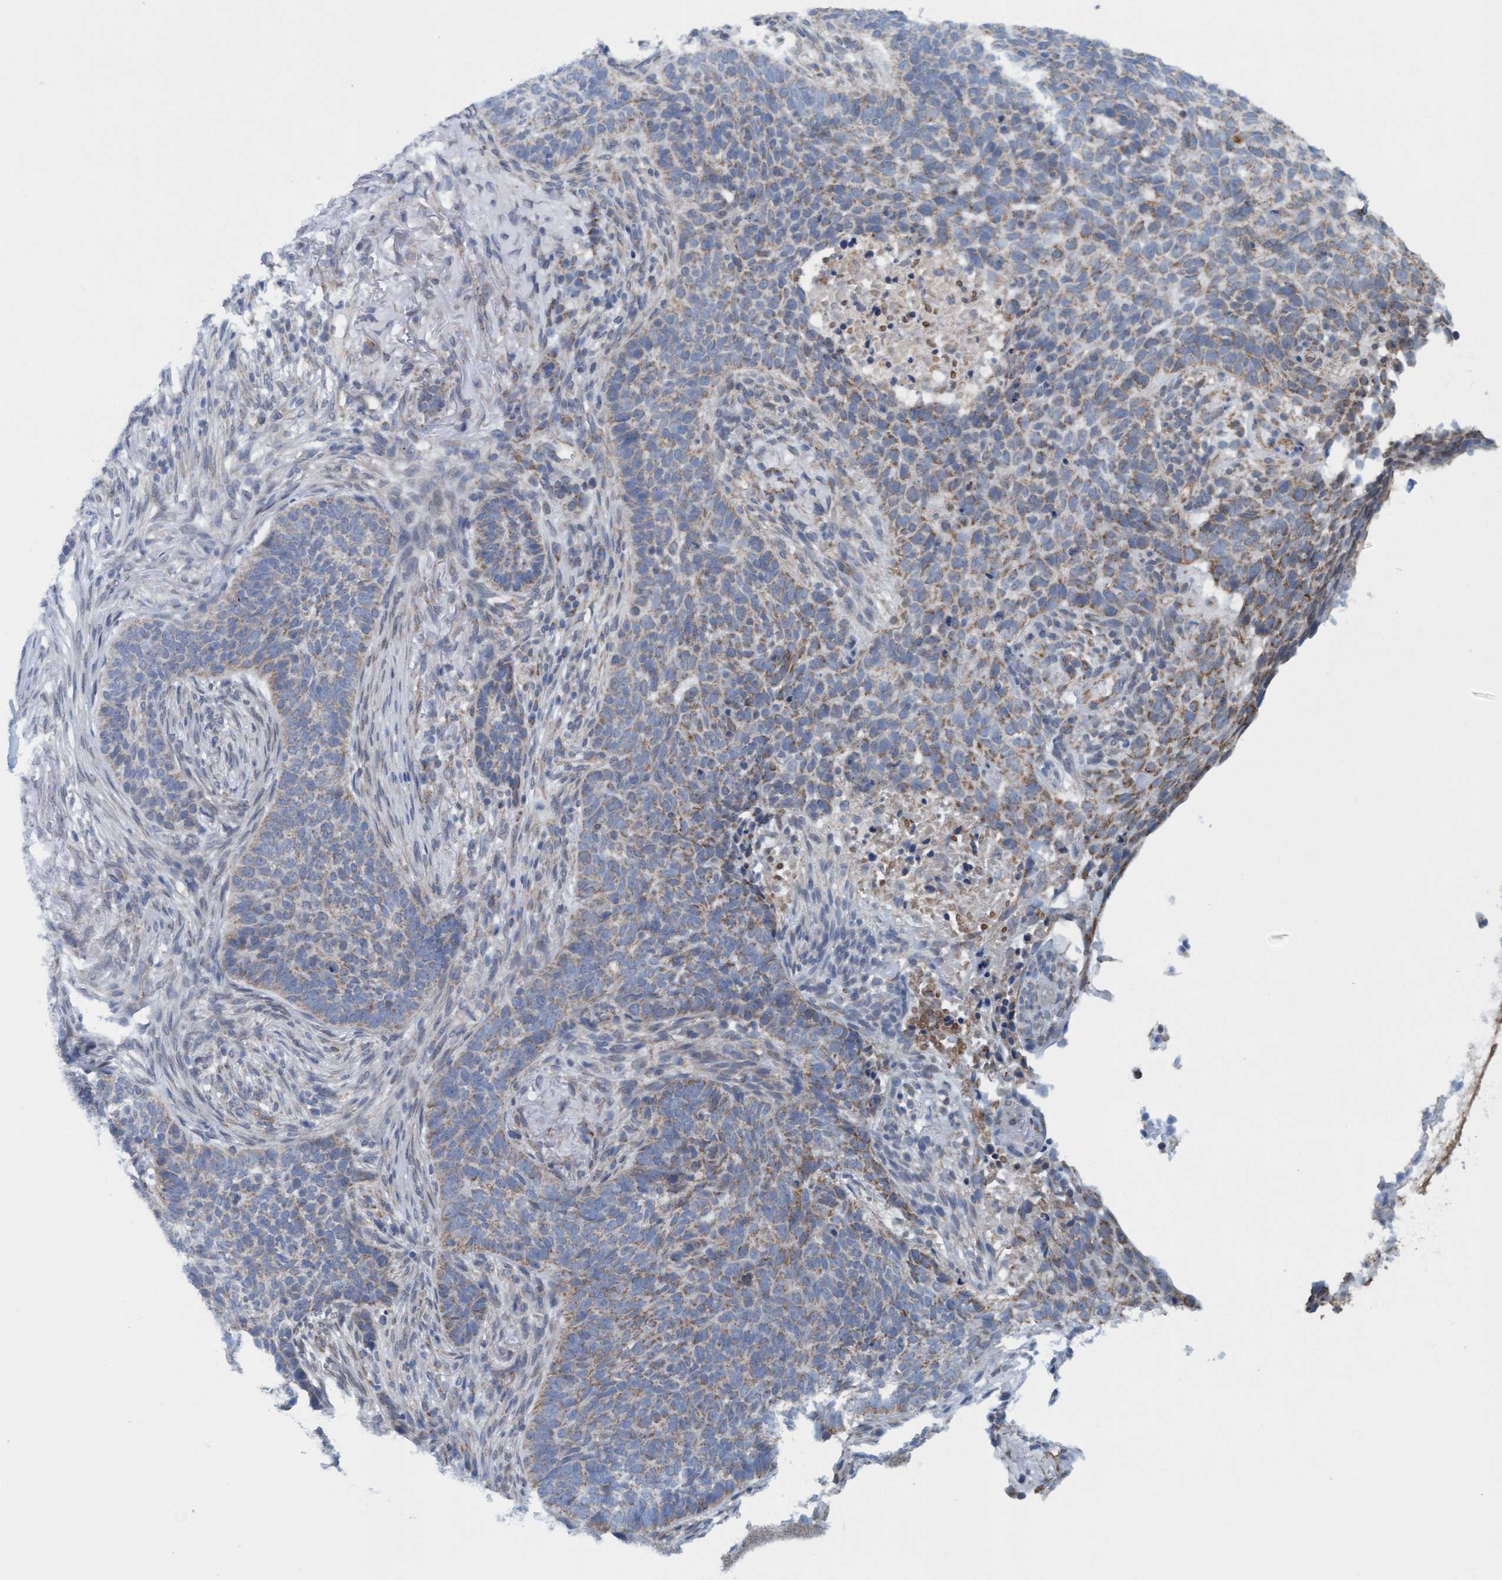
{"staining": {"intensity": "moderate", "quantity": "25%-75%", "location": "cytoplasmic/membranous"}, "tissue": "skin cancer", "cell_type": "Tumor cells", "image_type": "cancer", "snomed": [{"axis": "morphology", "description": "Basal cell carcinoma"}, {"axis": "topography", "description": "Skin"}], "caption": "A histopathology image of basal cell carcinoma (skin) stained for a protein displays moderate cytoplasmic/membranous brown staining in tumor cells.", "gene": "MRPS23", "patient": {"sex": "male", "age": 85}}